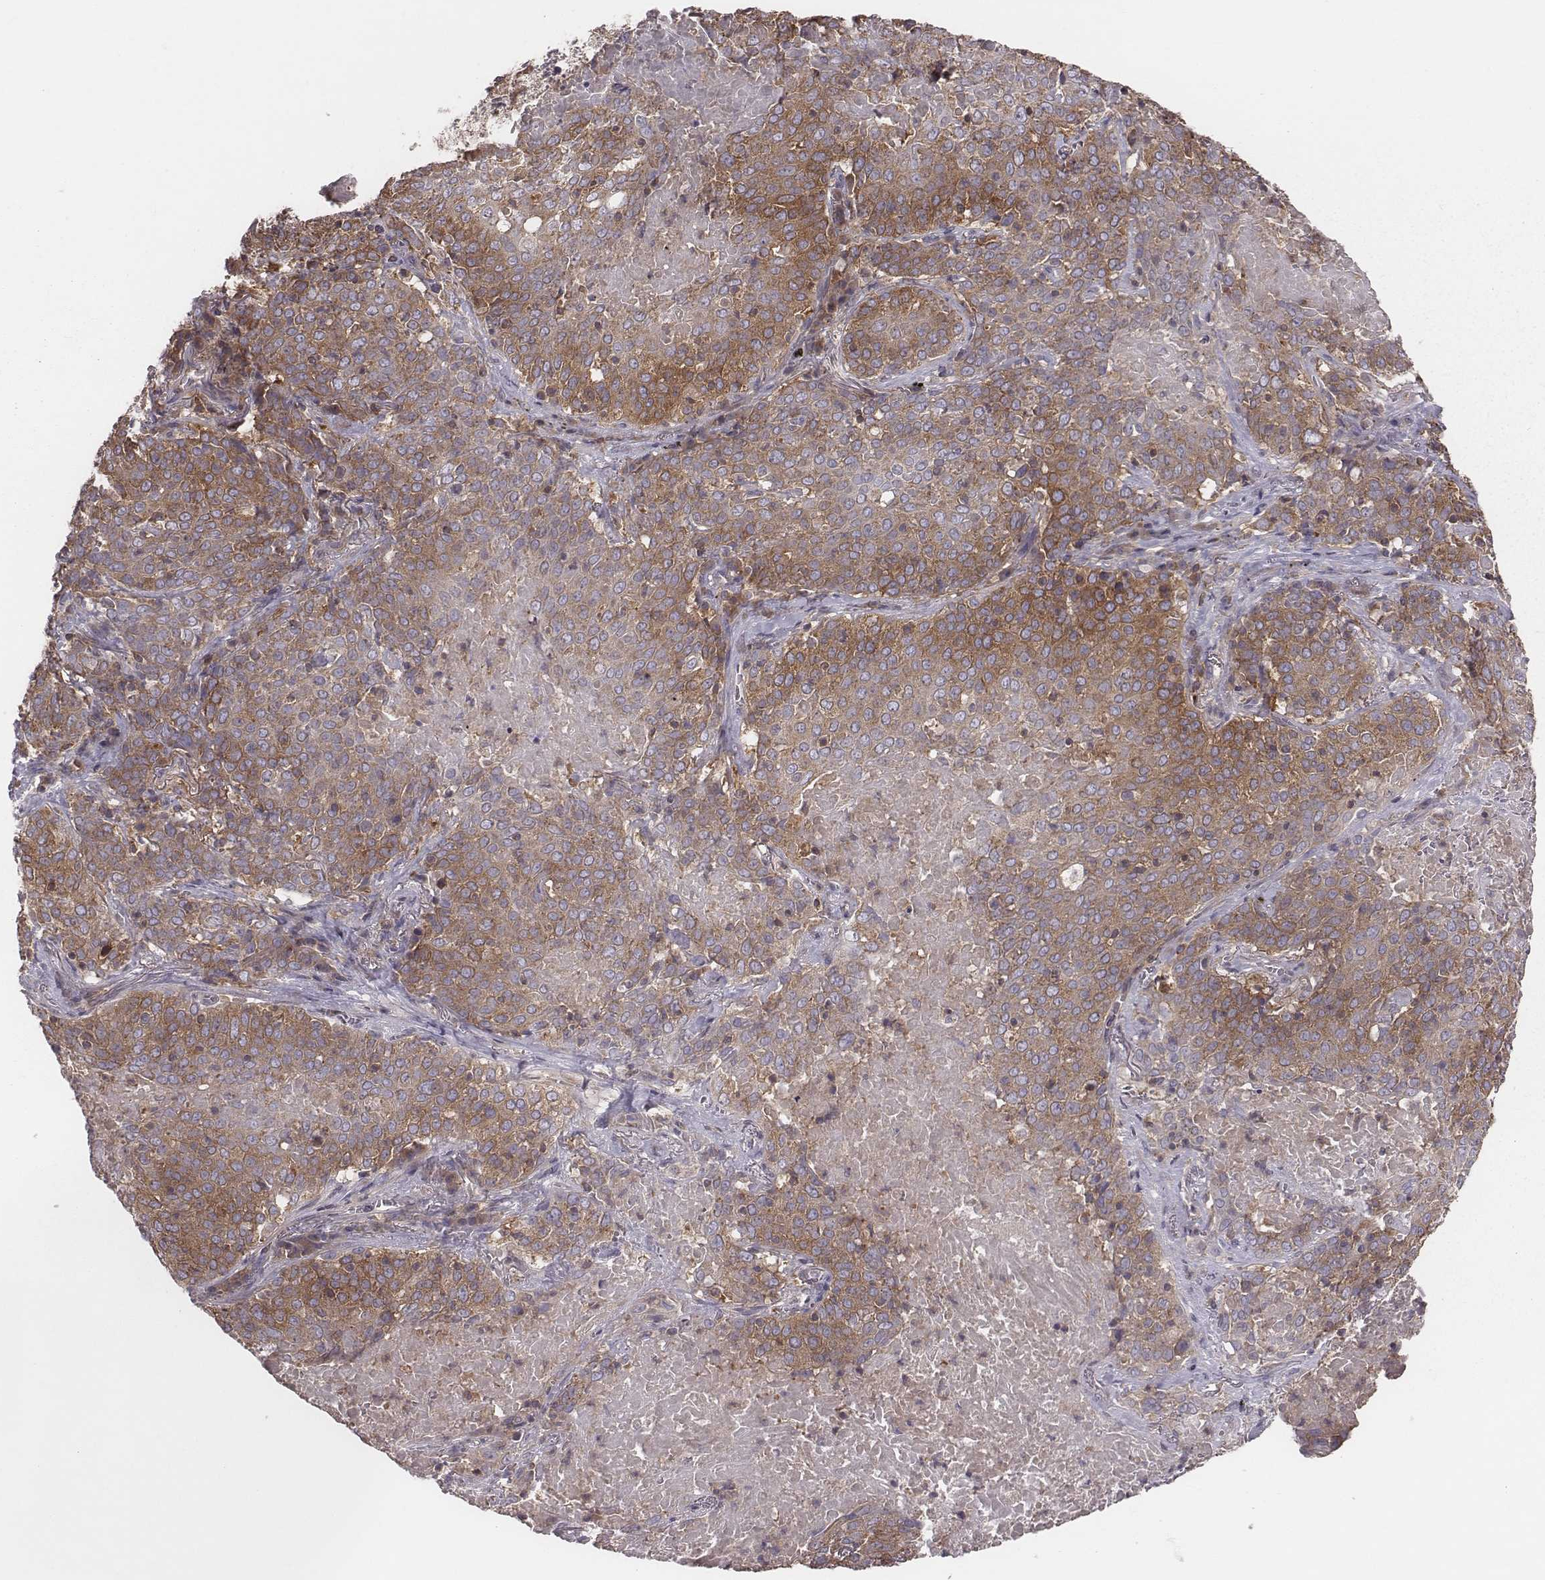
{"staining": {"intensity": "moderate", "quantity": ">75%", "location": "cytoplasmic/membranous"}, "tissue": "lung cancer", "cell_type": "Tumor cells", "image_type": "cancer", "snomed": [{"axis": "morphology", "description": "Squamous cell carcinoma, NOS"}, {"axis": "topography", "description": "Lung"}], "caption": "The histopathology image demonstrates a brown stain indicating the presence of a protein in the cytoplasmic/membranous of tumor cells in lung squamous cell carcinoma.", "gene": "CAD", "patient": {"sex": "male", "age": 82}}